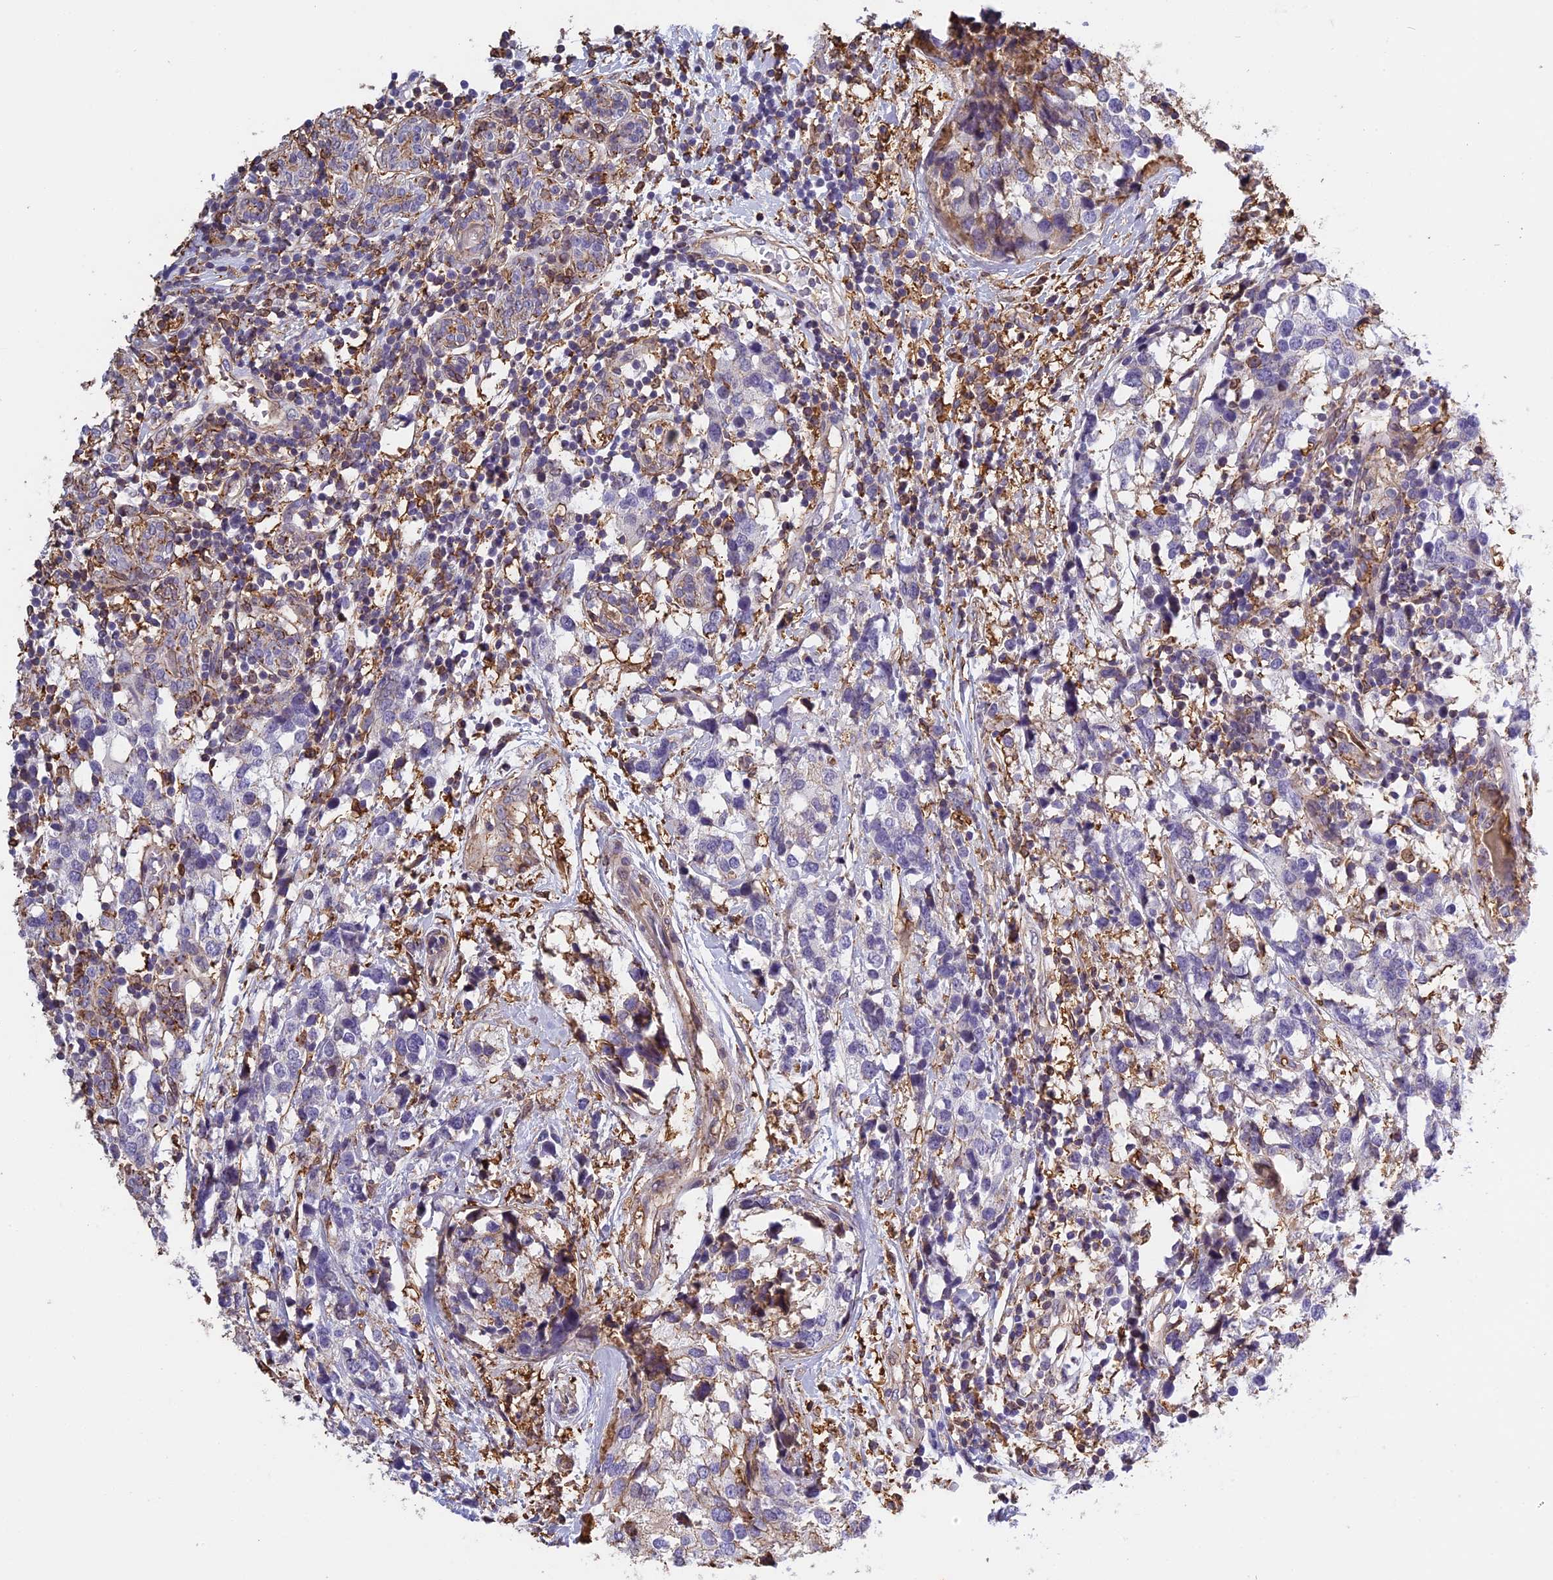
{"staining": {"intensity": "negative", "quantity": "none", "location": "none"}, "tissue": "breast cancer", "cell_type": "Tumor cells", "image_type": "cancer", "snomed": [{"axis": "morphology", "description": "Lobular carcinoma"}, {"axis": "topography", "description": "Breast"}], "caption": "Lobular carcinoma (breast) was stained to show a protein in brown. There is no significant staining in tumor cells.", "gene": "TMEM255B", "patient": {"sex": "female", "age": 59}}